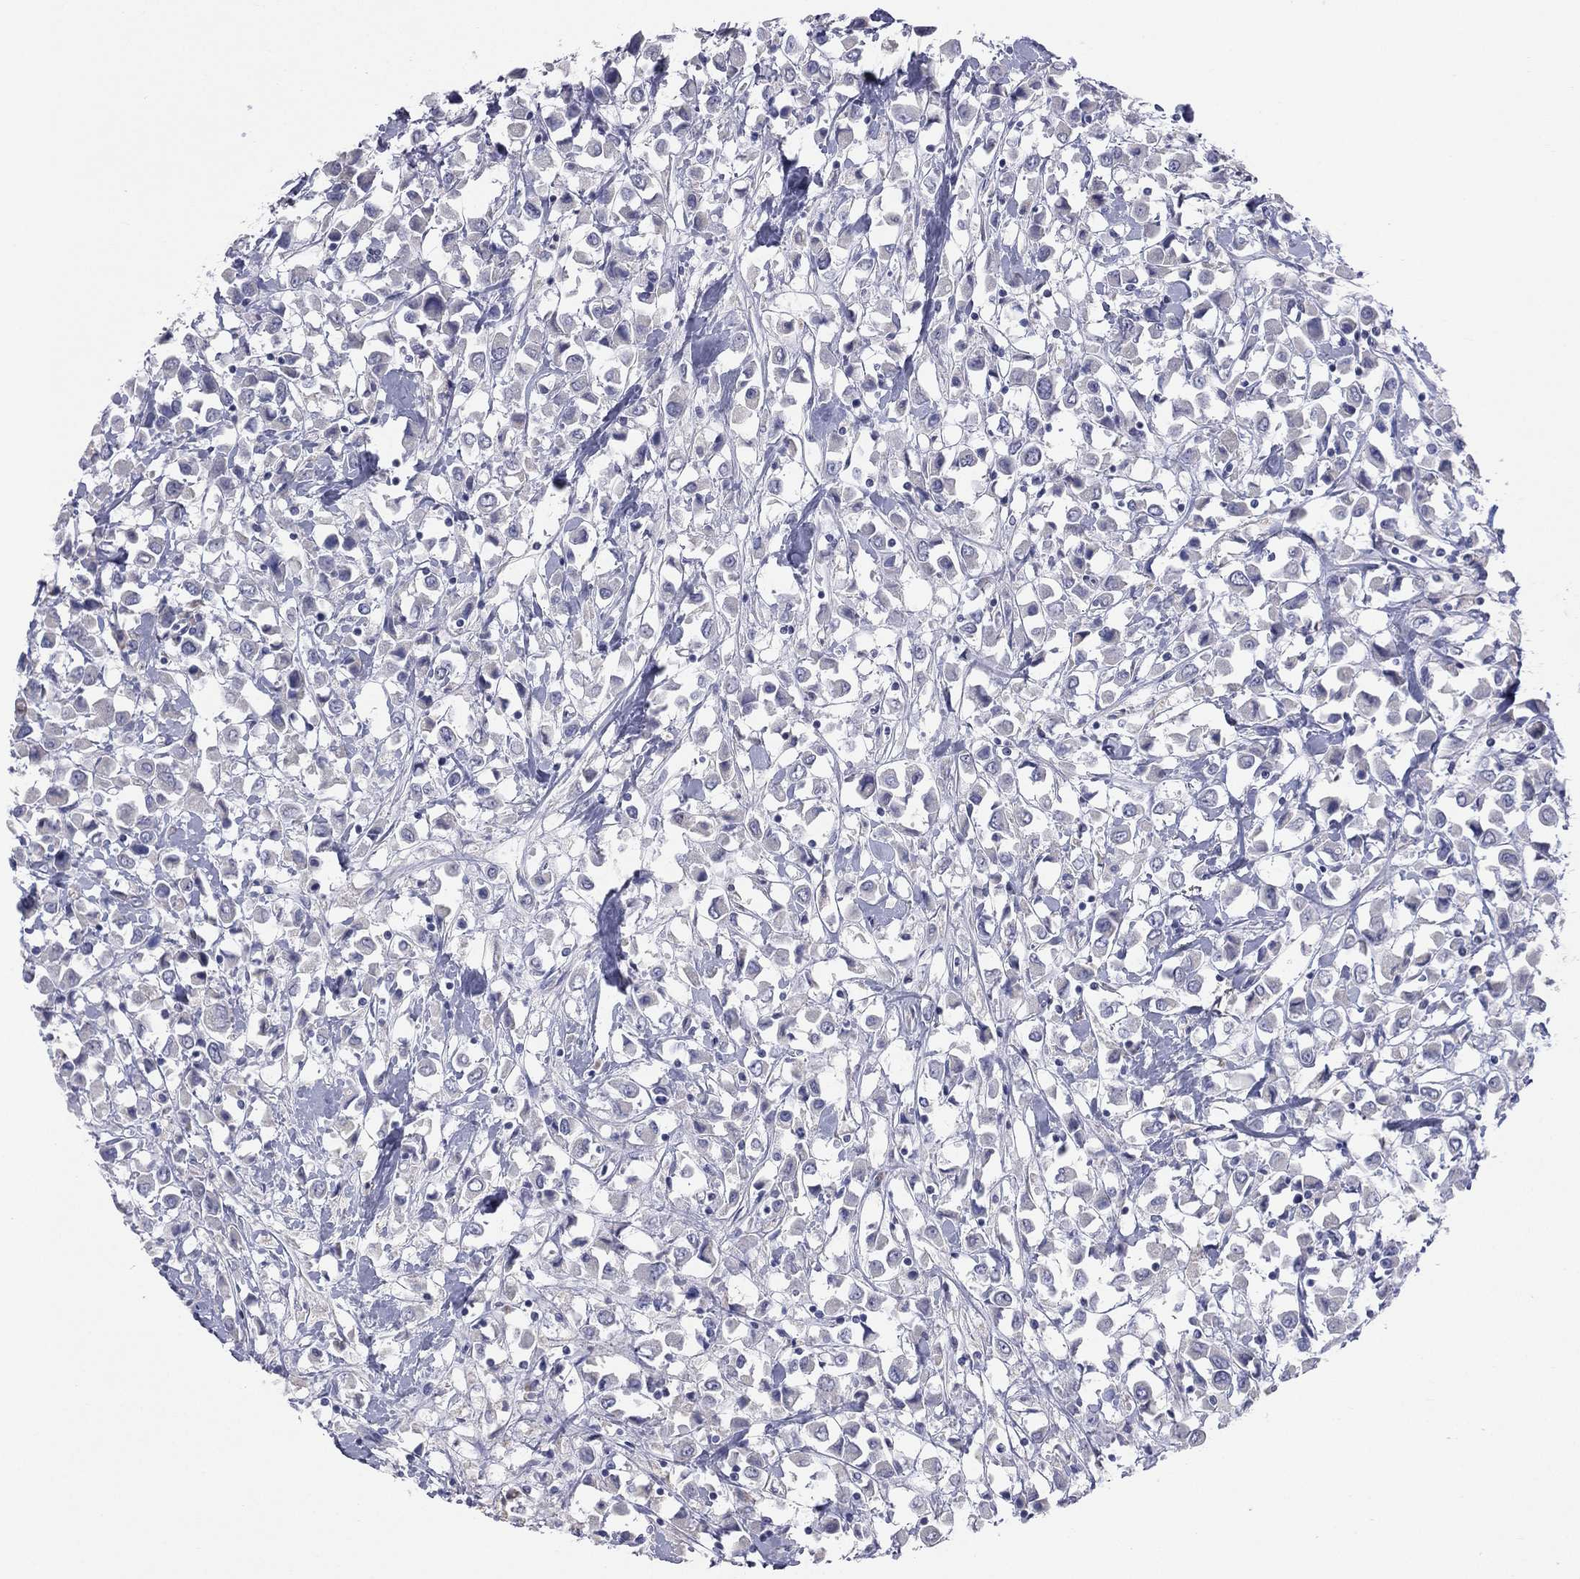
{"staining": {"intensity": "negative", "quantity": "none", "location": "none"}, "tissue": "breast cancer", "cell_type": "Tumor cells", "image_type": "cancer", "snomed": [{"axis": "morphology", "description": "Duct carcinoma"}, {"axis": "topography", "description": "Breast"}], "caption": "This is an immunohistochemistry histopathology image of breast cancer. There is no staining in tumor cells.", "gene": "STK31", "patient": {"sex": "female", "age": 61}}